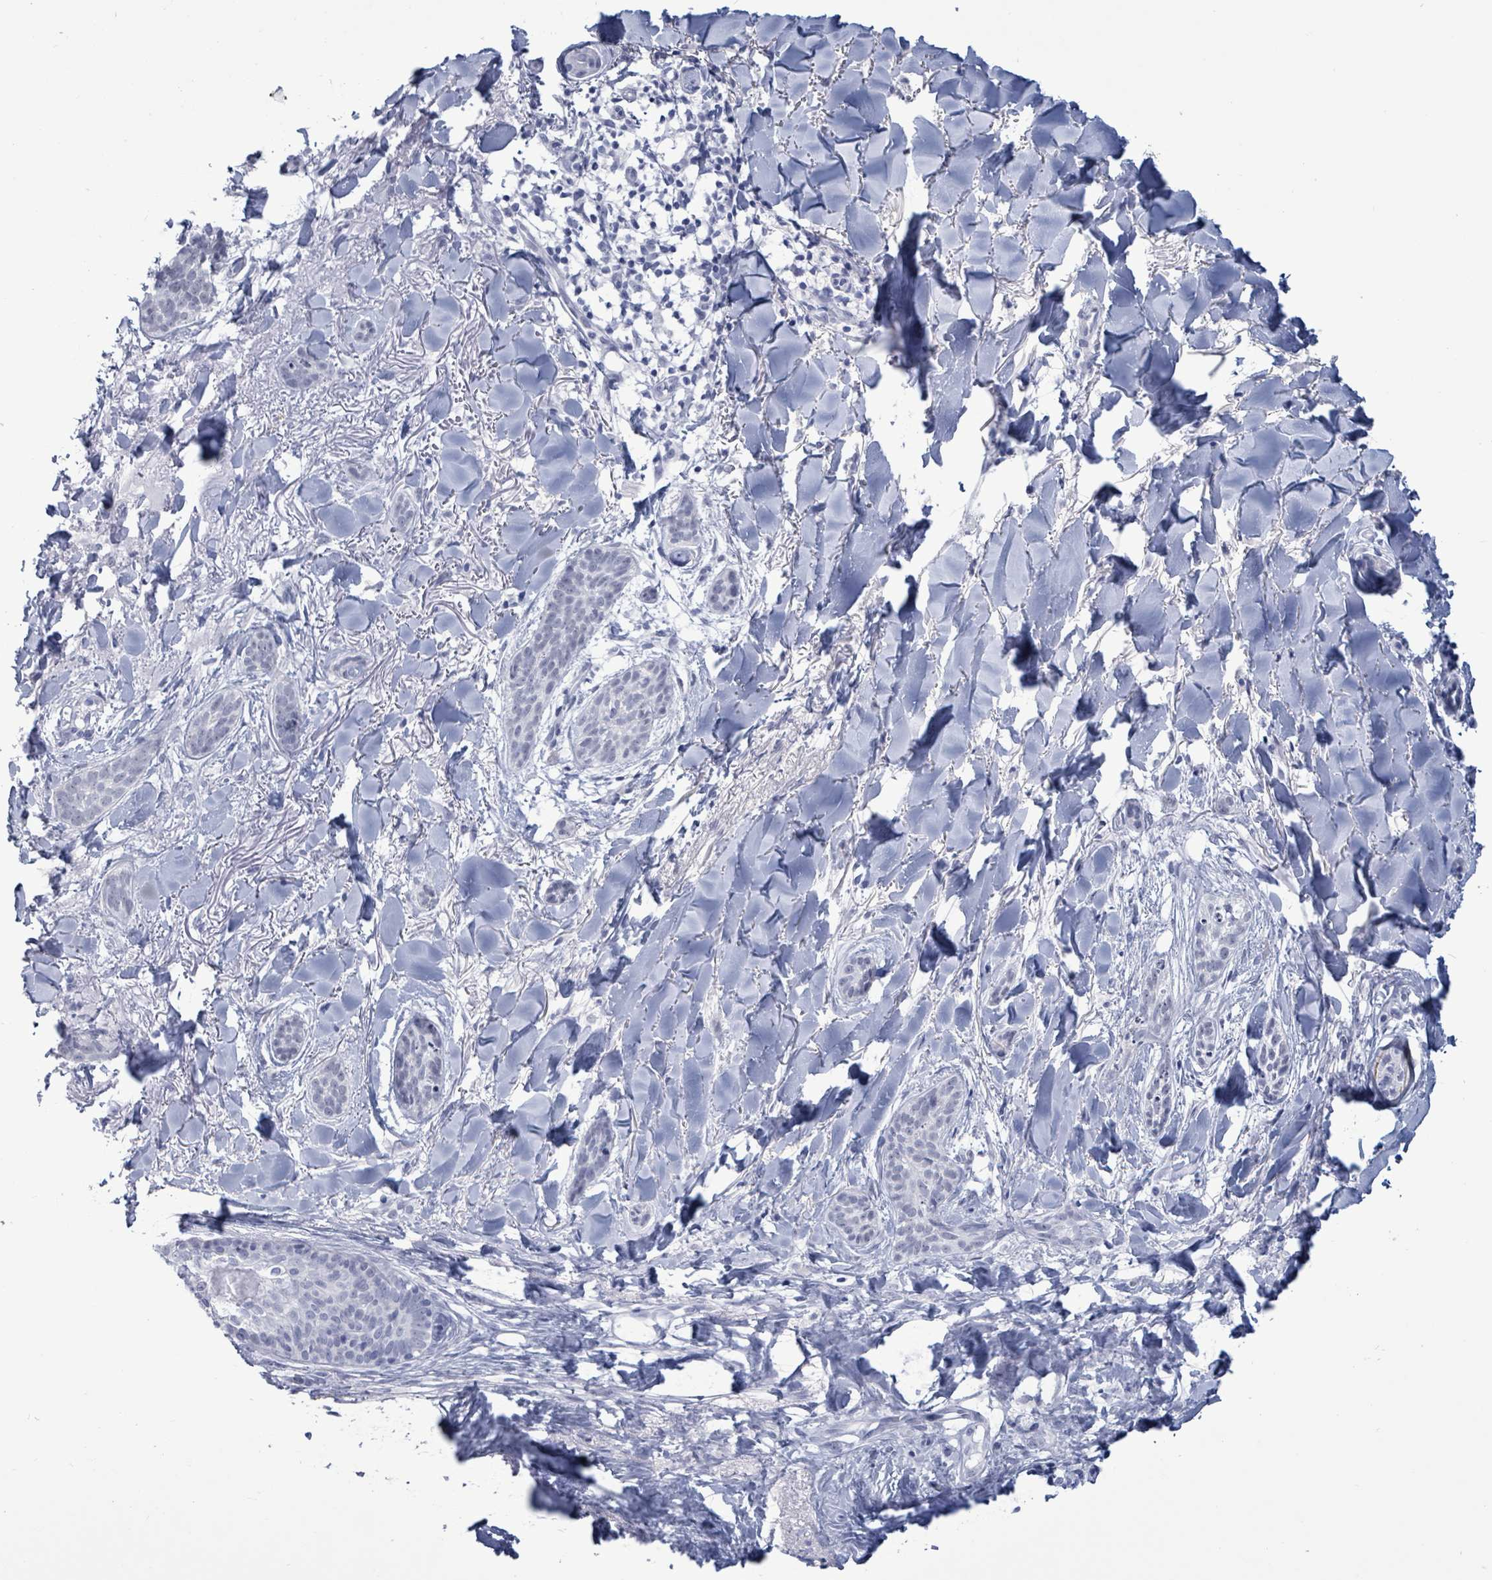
{"staining": {"intensity": "negative", "quantity": "none", "location": "none"}, "tissue": "skin cancer", "cell_type": "Tumor cells", "image_type": "cancer", "snomed": [{"axis": "morphology", "description": "Basal cell carcinoma"}, {"axis": "topography", "description": "Skin"}], "caption": "The histopathology image exhibits no significant positivity in tumor cells of skin basal cell carcinoma.", "gene": "ZNF771", "patient": {"sex": "male", "age": 52}}